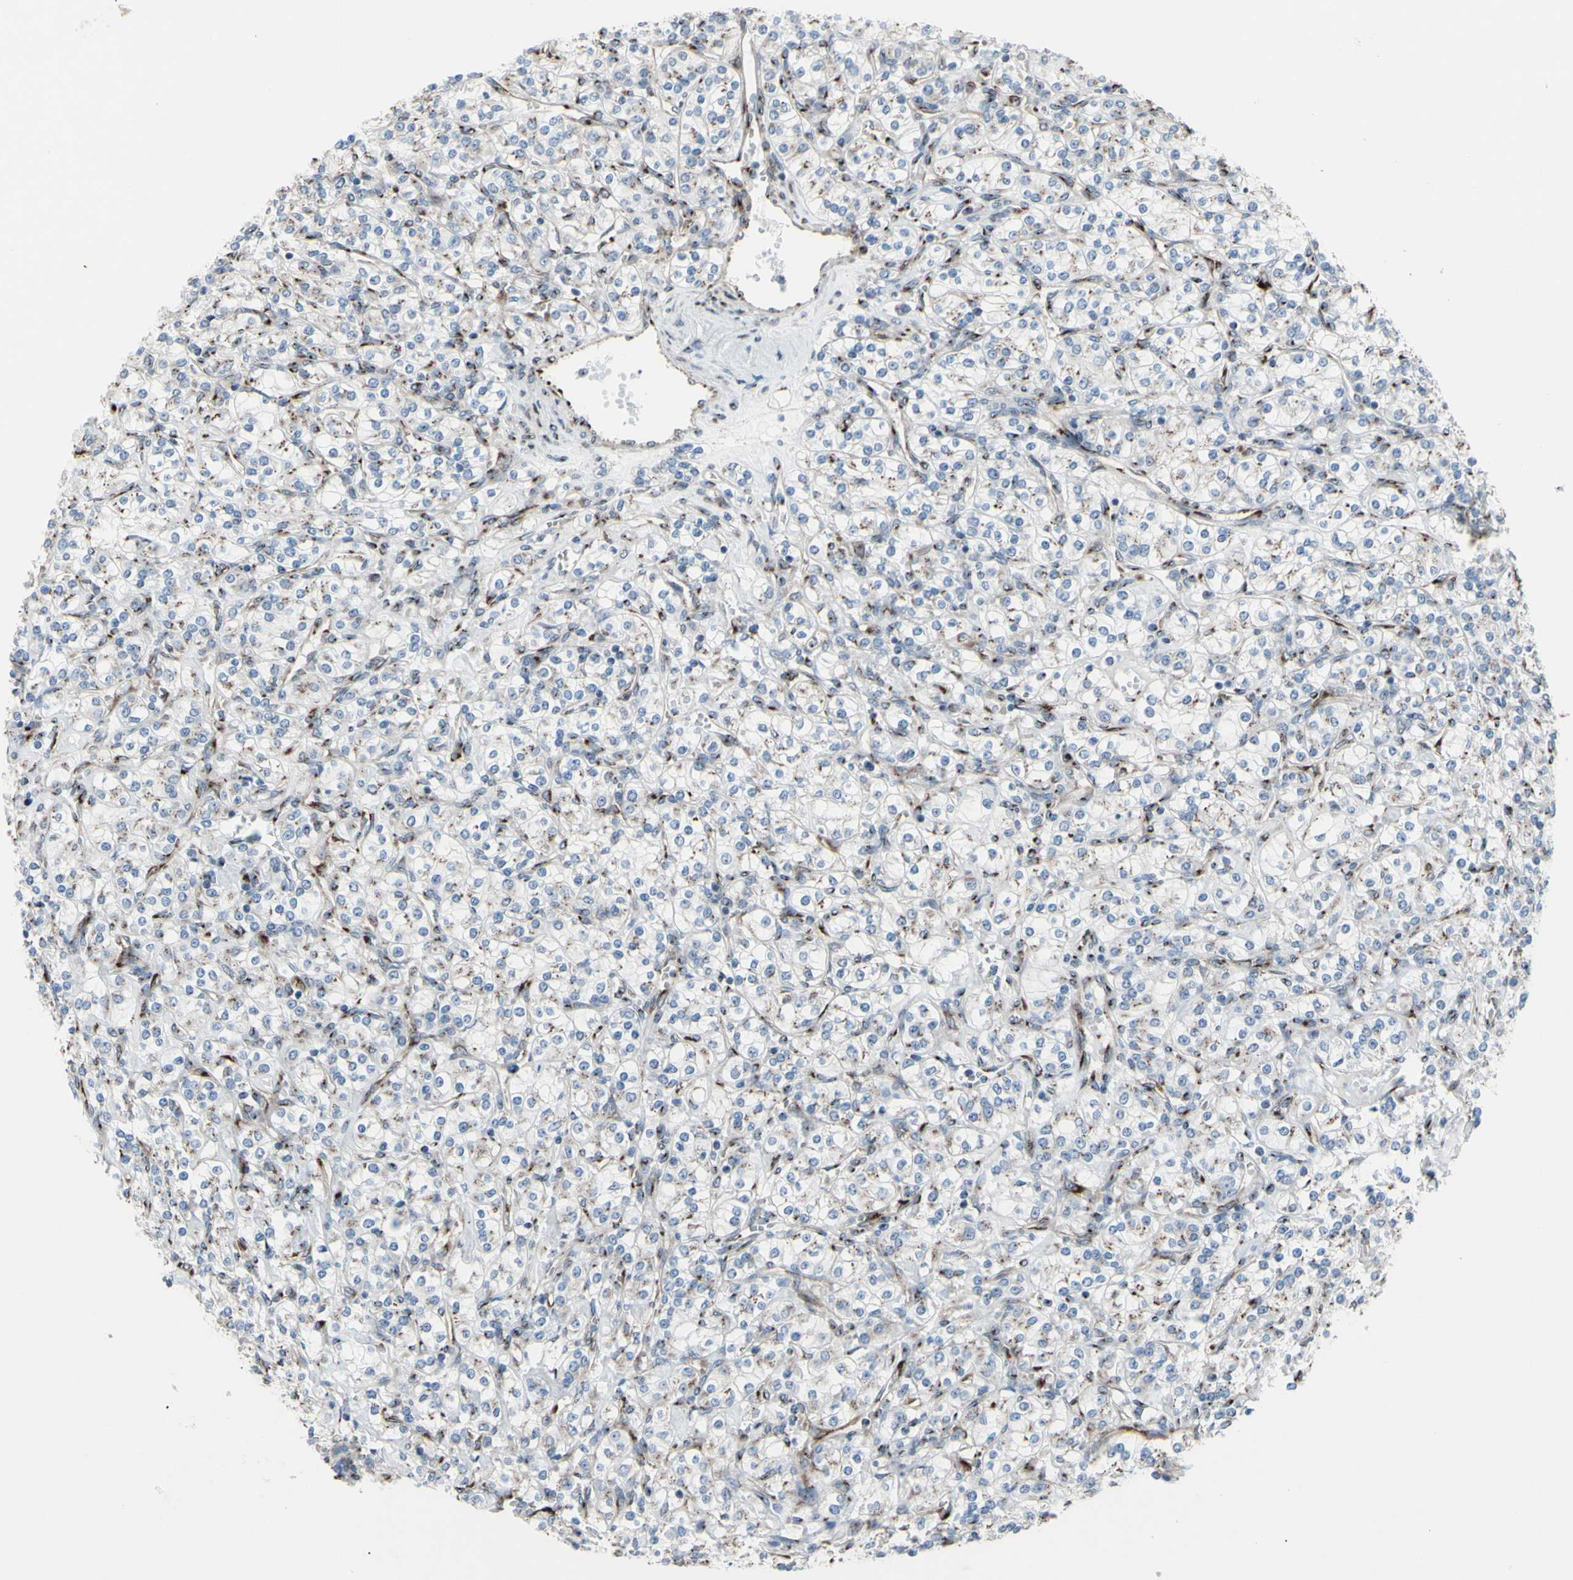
{"staining": {"intensity": "moderate", "quantity": "25%-75%", "location": "cytoplasmic/membranous"}, "tissue": "renal cancer", "cell_type": "Tumor cells", "image_type": "cancer", "snomed": [{"axis": "morphology", "description": "Adenocarcinoma, NOS"}, {"axis": "topography", "description": "Kidney"}], "caption": "Adenocarcinoma (renal) stained with a brown dye shows moderate cytoplasmic/membranous positive staining in about 25%-75% of tumor cells.", "gene": "GLG1", "patient": {"sex": "male", "age": 77}}